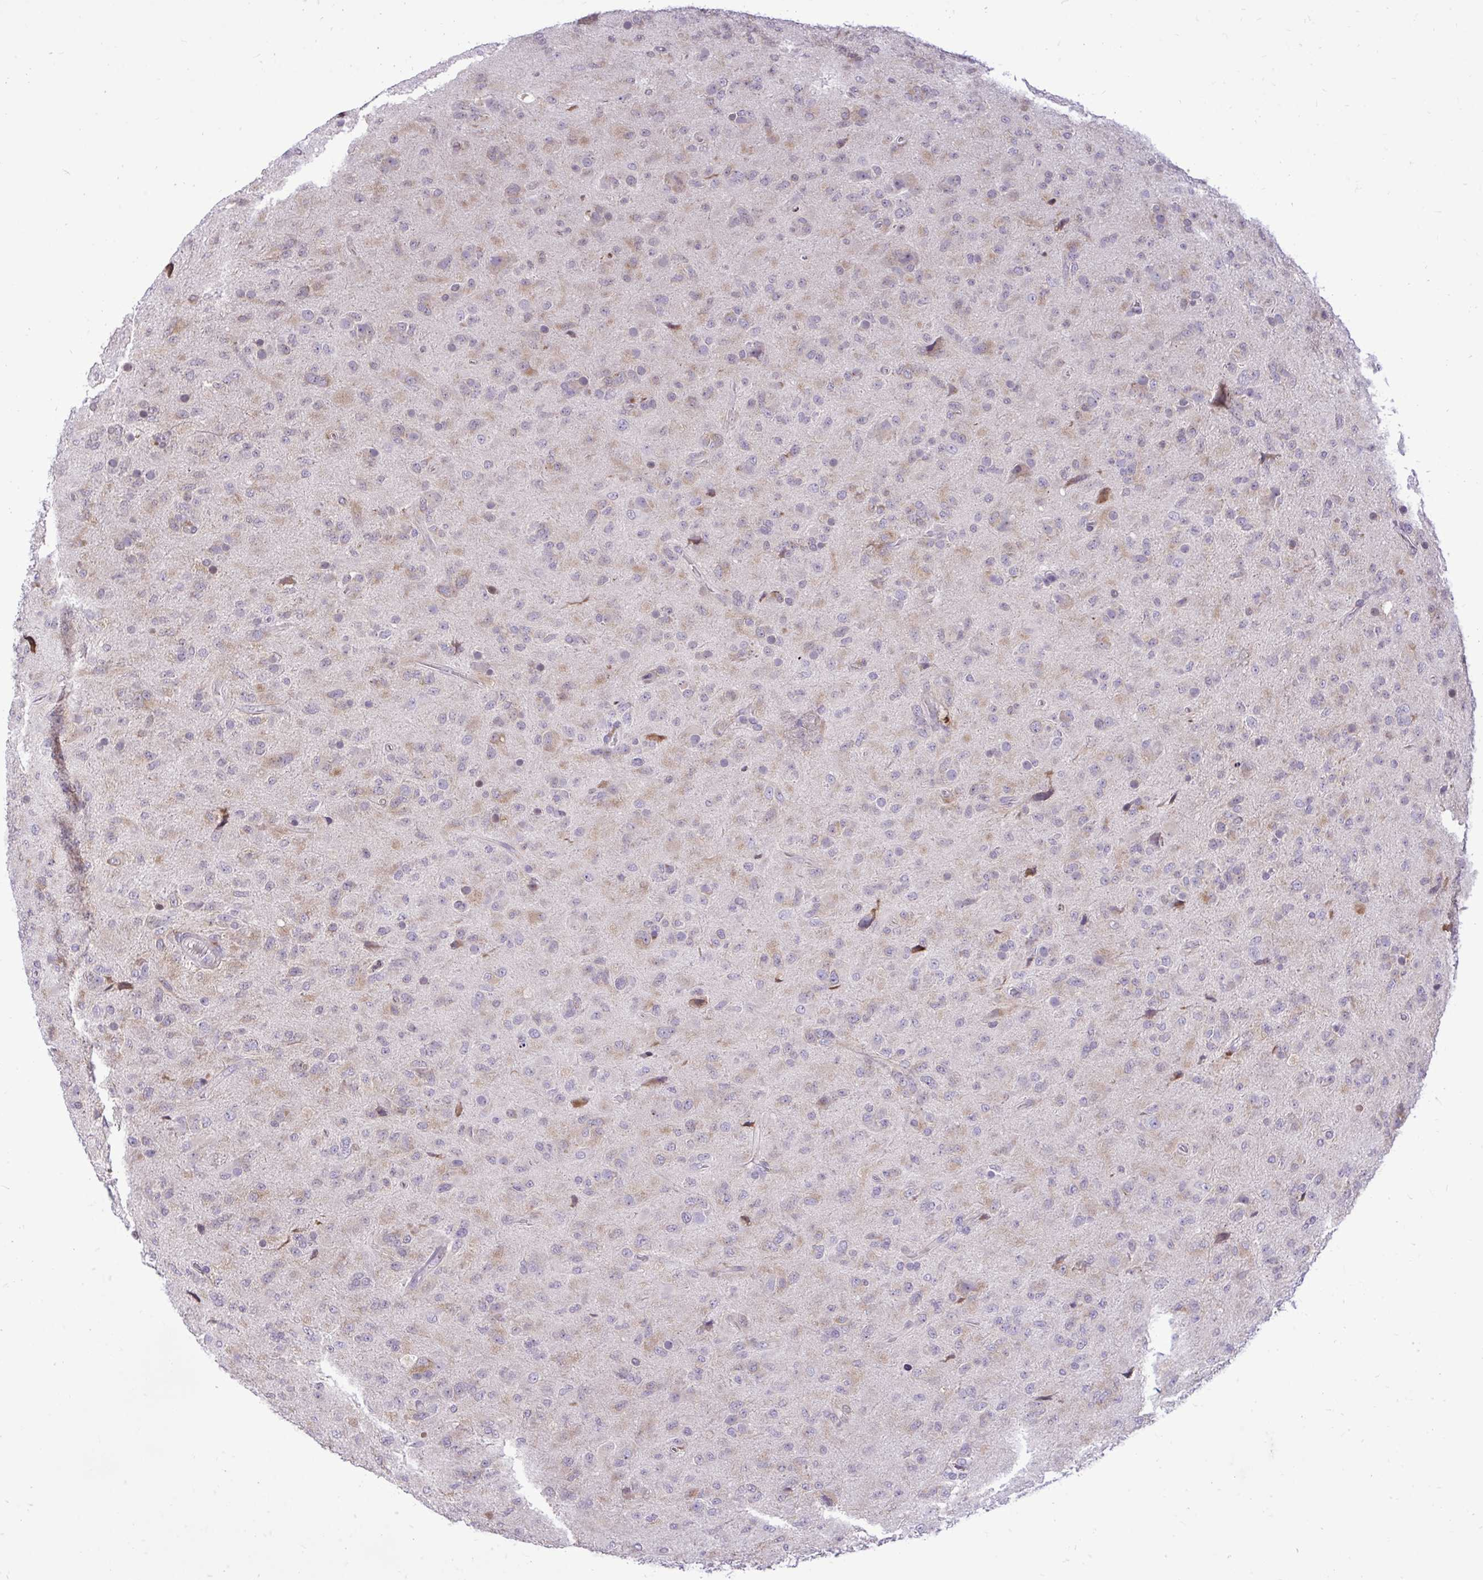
{"staining": {"intensity": "weak", "quantity": "<25%", "location": "cytoplasmic/membranous"}, "tissue": "glioma", "cell_type": "Tumor cells", "image_type": "cancer", "snomed": [{"axis": "morphology", "description": "Glioma, malignant, Low grade"}, {"axis": "topography", "description": "Brain"}], "caption": "Photomicrograph shows no significant protein expression in tumor cells of glioma. (Immunohistochemistry, brightfield microscopy, high magnification).", "gene": "METTL9", "patient": {"sex": "male", "age": 65}}